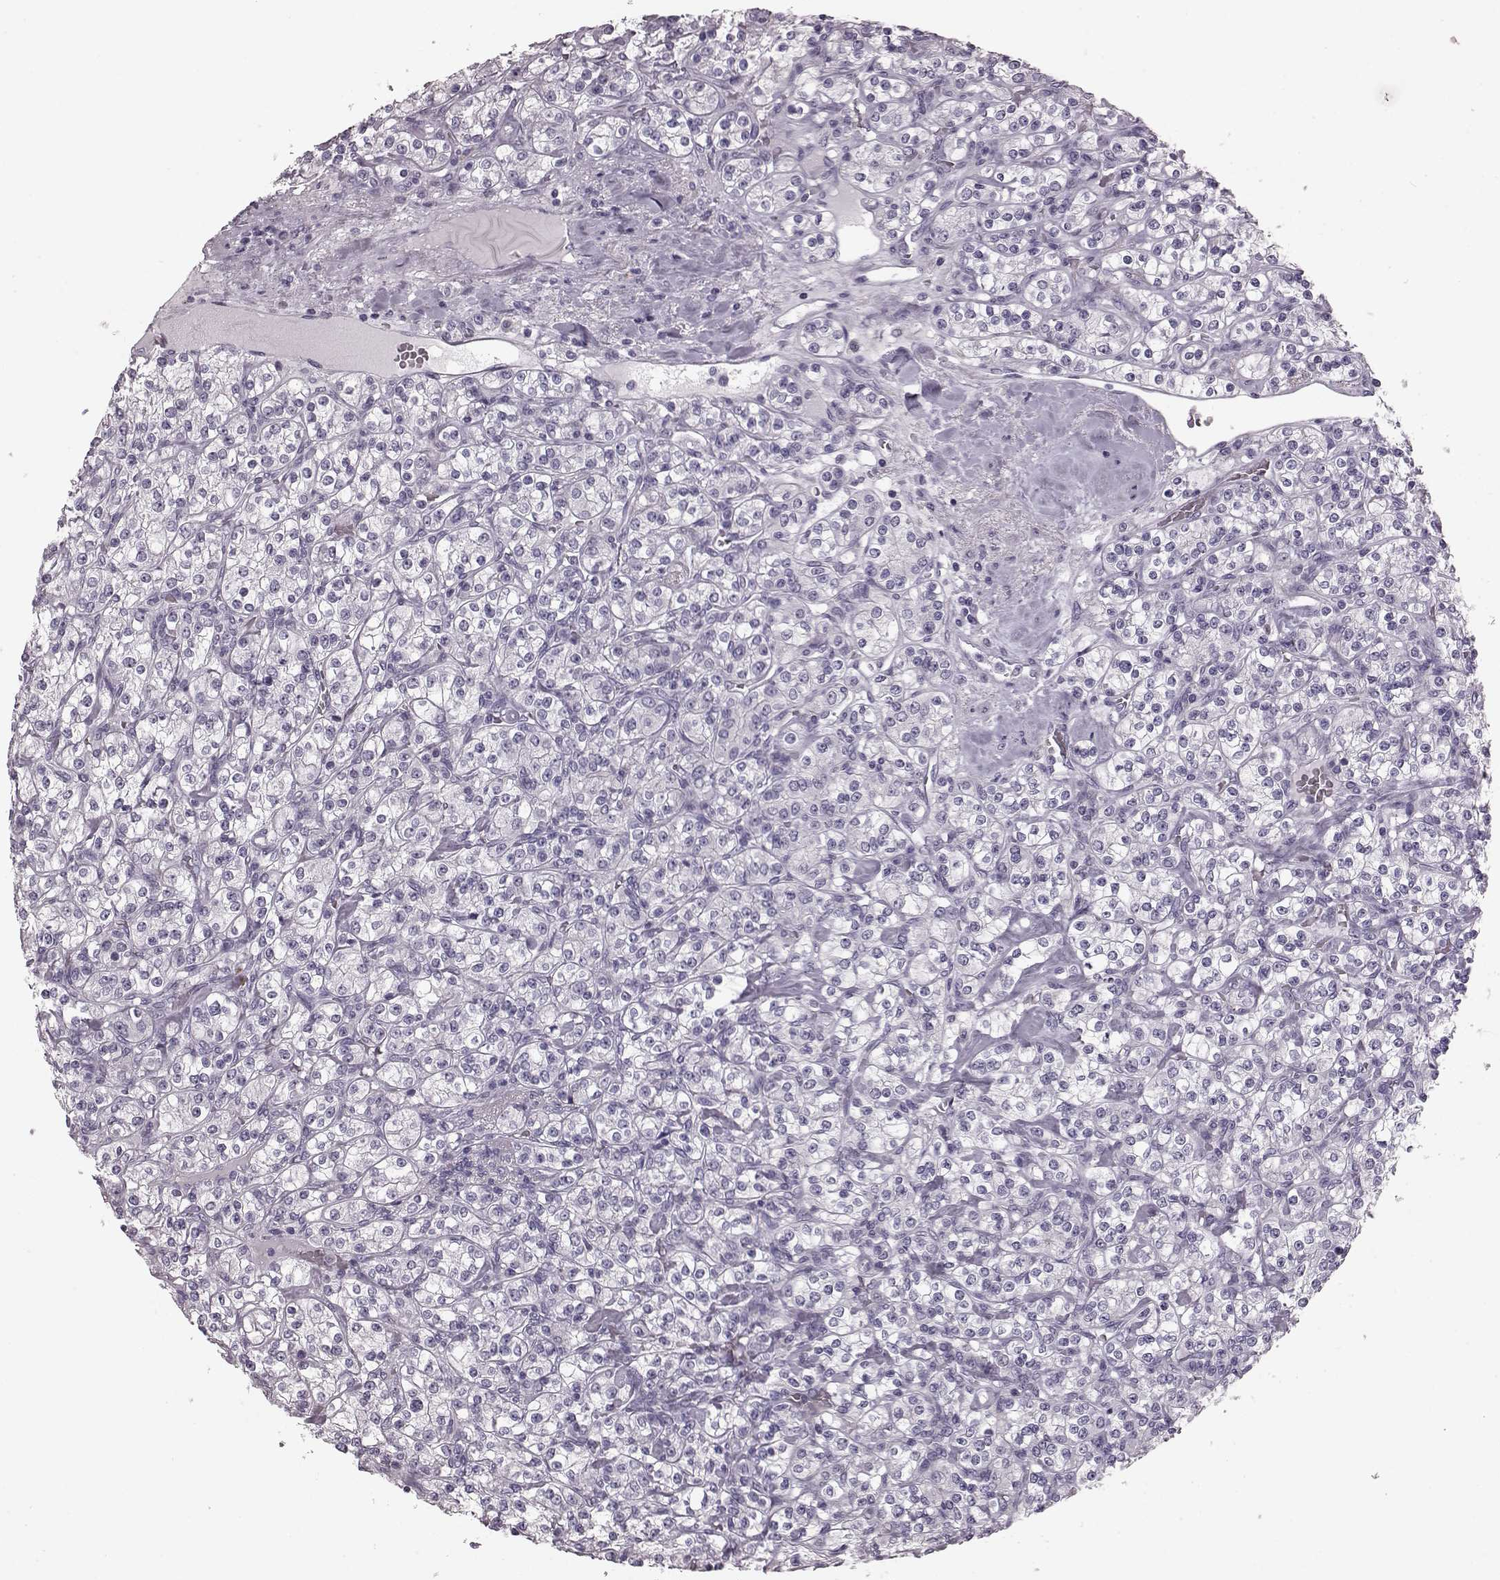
{"staining": {"intensity": "negative", "quantity": "none", "location": "none"}, "tissue": "renal cancer", "cell_type": "Tumor cells", "image_type": "cancer", "snomed": [{"axis": "morphology", "description": "Adenocarcinoma, NOS"}, {"axis": "topography", "description": "Kidney"}], "caption": "A high-resolution image shows immunohistochemistry staining of renal cancer (adenocarcinoma), which demonstrates no significant expression in tumor cells.", "gene": "CRYBA2", "patient": {"sex": "male", "age": 77}}